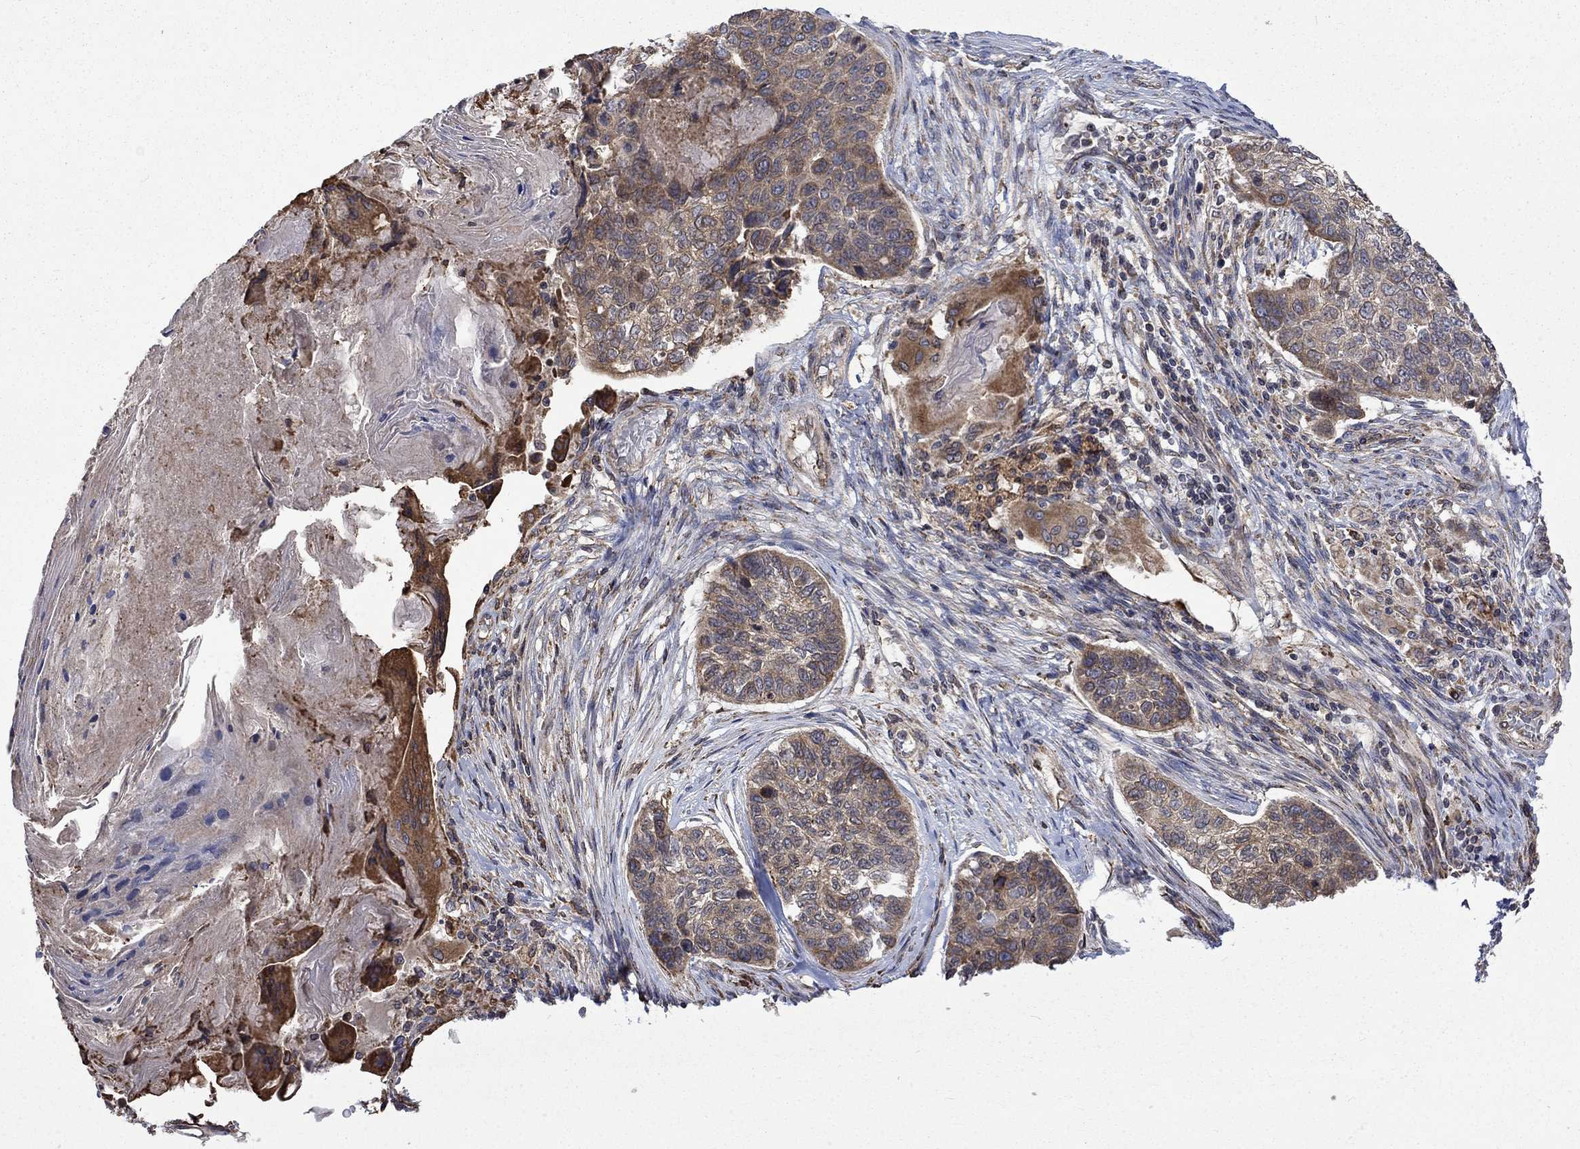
{"staining": {"intensity": "weak", "quantity": "25%-75%", "location": "cytoplasmic/membranous"}, "tissue": "lung cancer", "cell_type": "Tumor cells", "image_type": "cancer", "snomed": [{"axis": "morphology", "description": "Squamous cell carcinoma, NOS"}, {"axis": "topography", "description": "Lung"}], "caption": "Weak cytoplasmic/membranous expression for a protein is present in approximately 25%-75% of tumor cells of lung cancer using immunohistochemistry.", "gene": "ESRRA", "patient": {"sex": "male", "age": 69}}